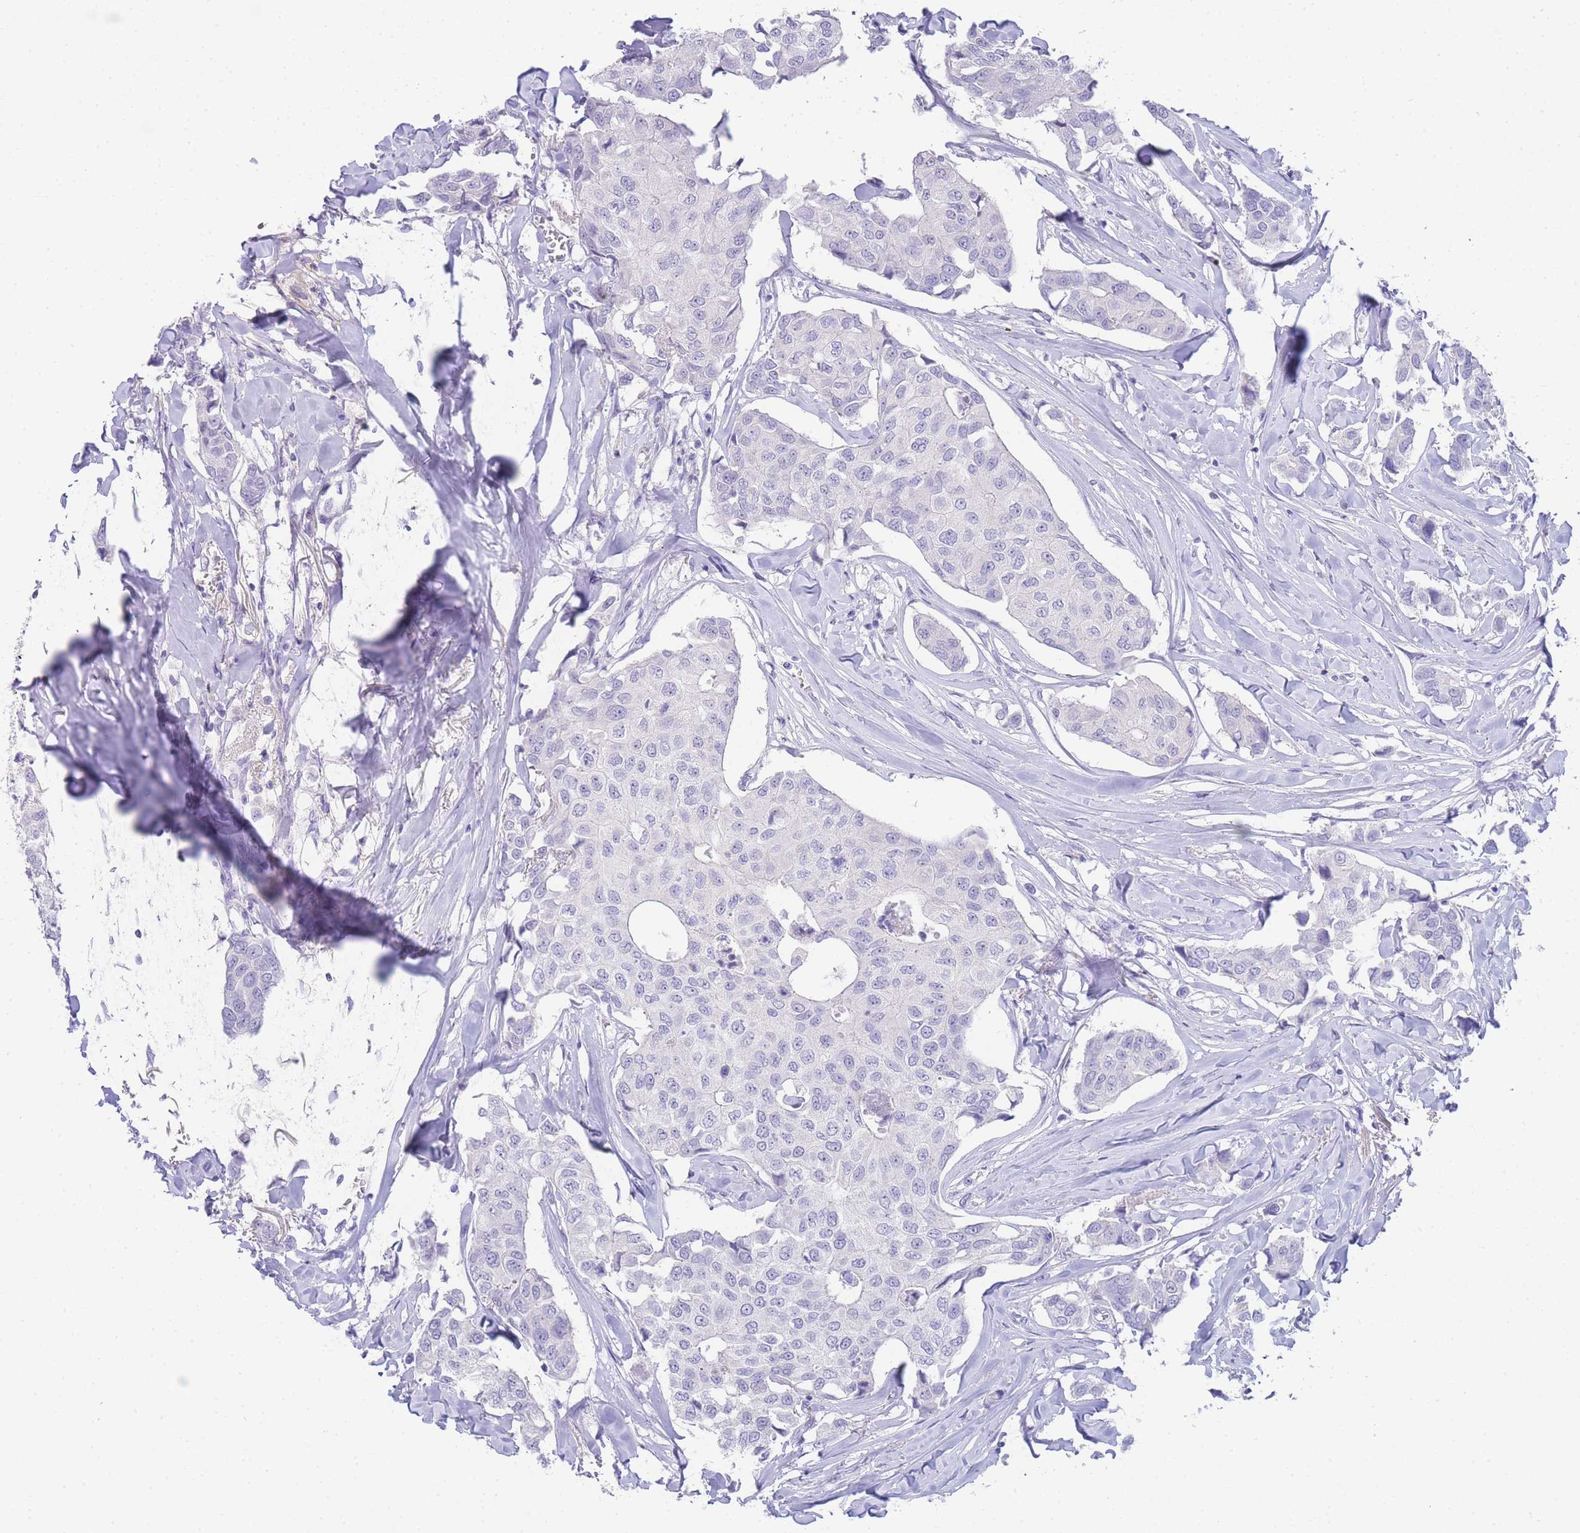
{"staining": {"intensity": "negative", "quantity": "none", "location": "none"}, "tissue": "breast cancer", "cell_type": "Tumor cells", "image_type": "cancer", "snomed": [{"axis": "morphology", "description": "Duct carcinoma"}, {"axis": "topography", "description": "Breast"}], "caption": "This histopathology image is of breast cancer (infiltrating ductal carcinoma) stained with immunohistochemistry (IHC) to label a protein in brown with the nuclei are counter-stained blue. There is no staining in tumor cells.", "gene": "DPP4", "patient": {"sex": "female", "age": 80}}